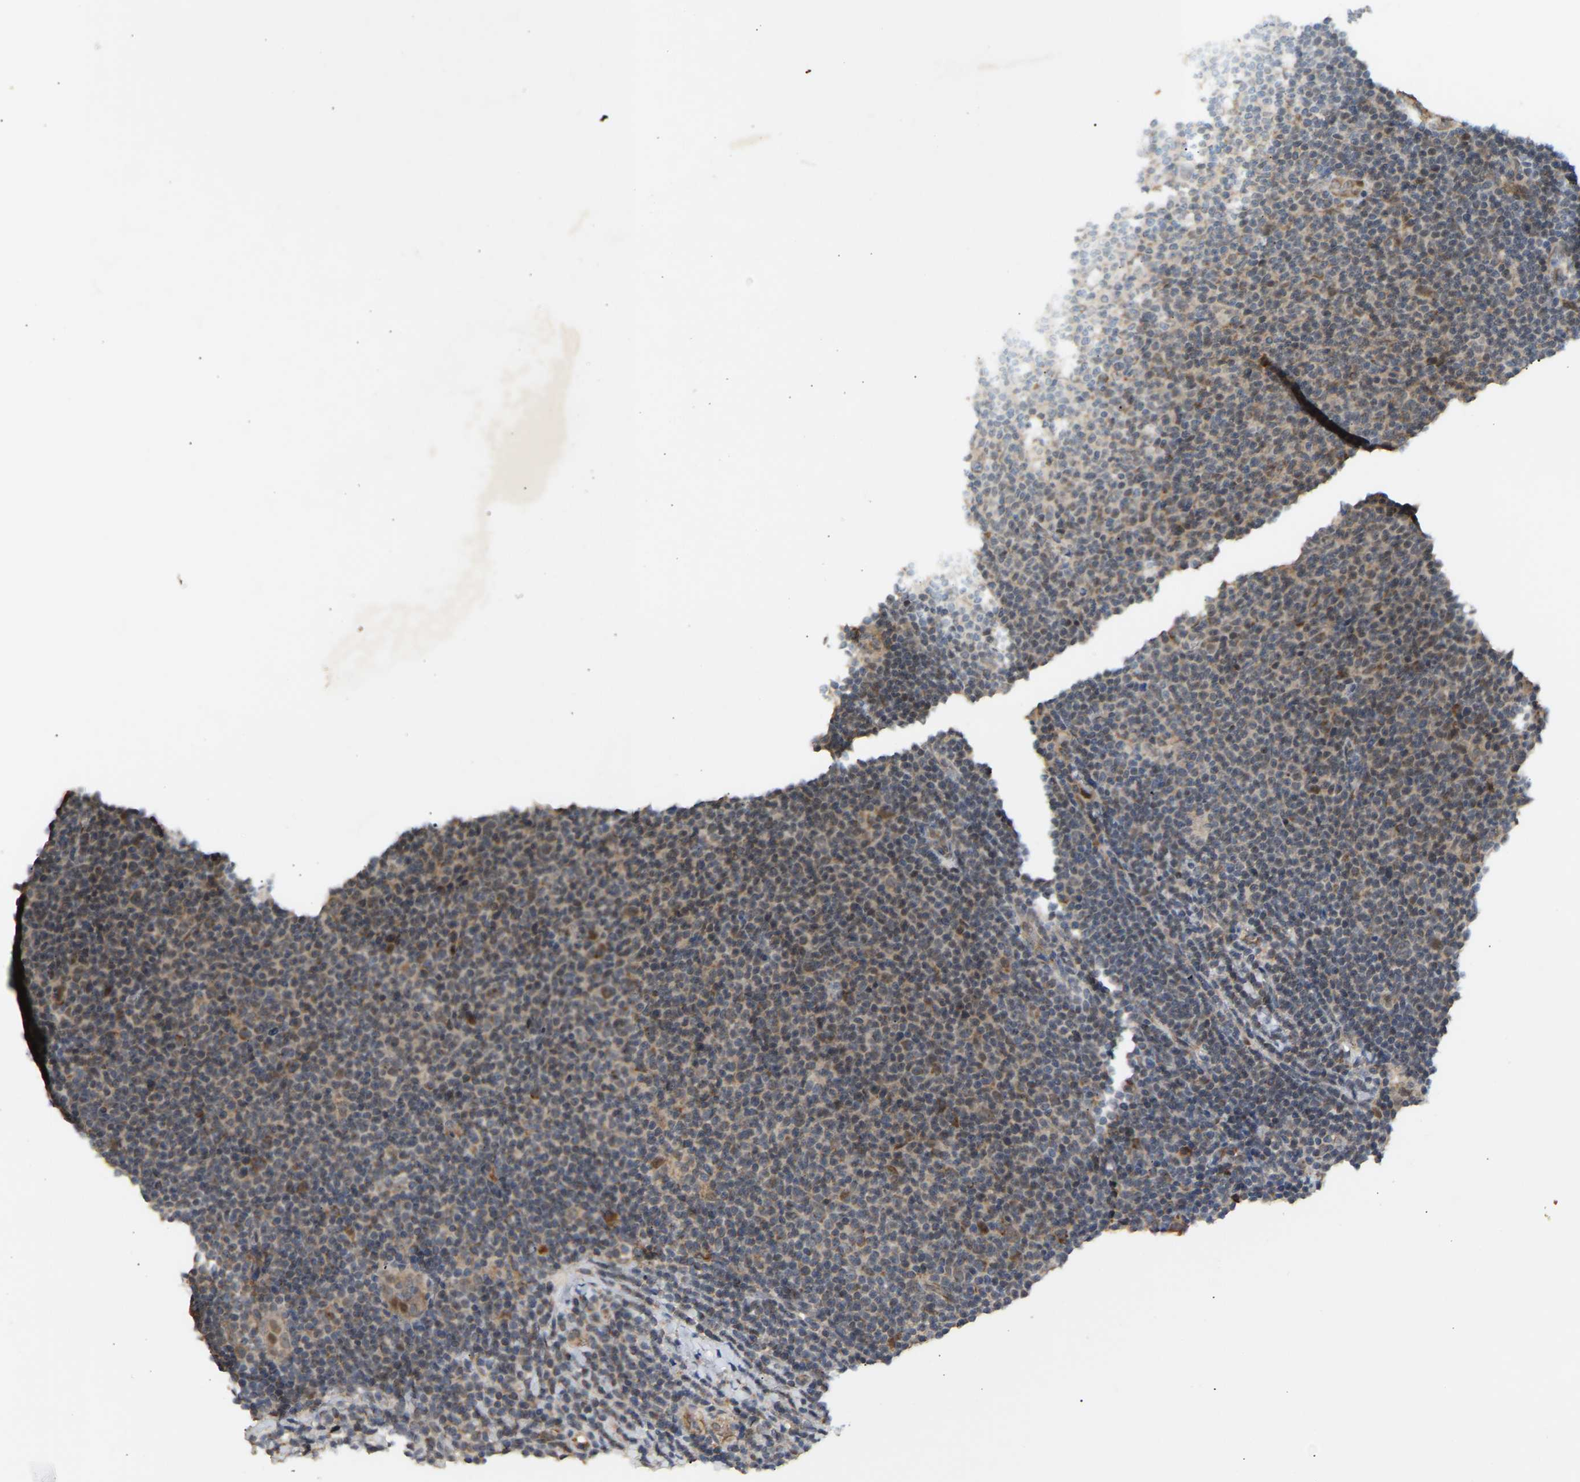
{"staining": {"intensity": "weak", "quantity": ">75%", "location": "cytoplasmic/membranous"}, "tissue": "lymphoma", "cell_type": "Tumor cells", "image_type": "cancer", "snomed": [{"axis": "morphology", "description": "Malignant lymphoma, non-Hodgkin's type, Low grade"}, {"axis": "topography", "description": "Lymph node"}], "caption": "A high-resolution micrograph shows immunohistochemistry staining of lymphoma, which shows weak cytoplasmic/membranous expression in about >75% of tumor cells. (DAB IHC with brightfield microscopy, high magnification).", "gene": "PTCD1", "patient": {"sex": "male", "age": 66}}